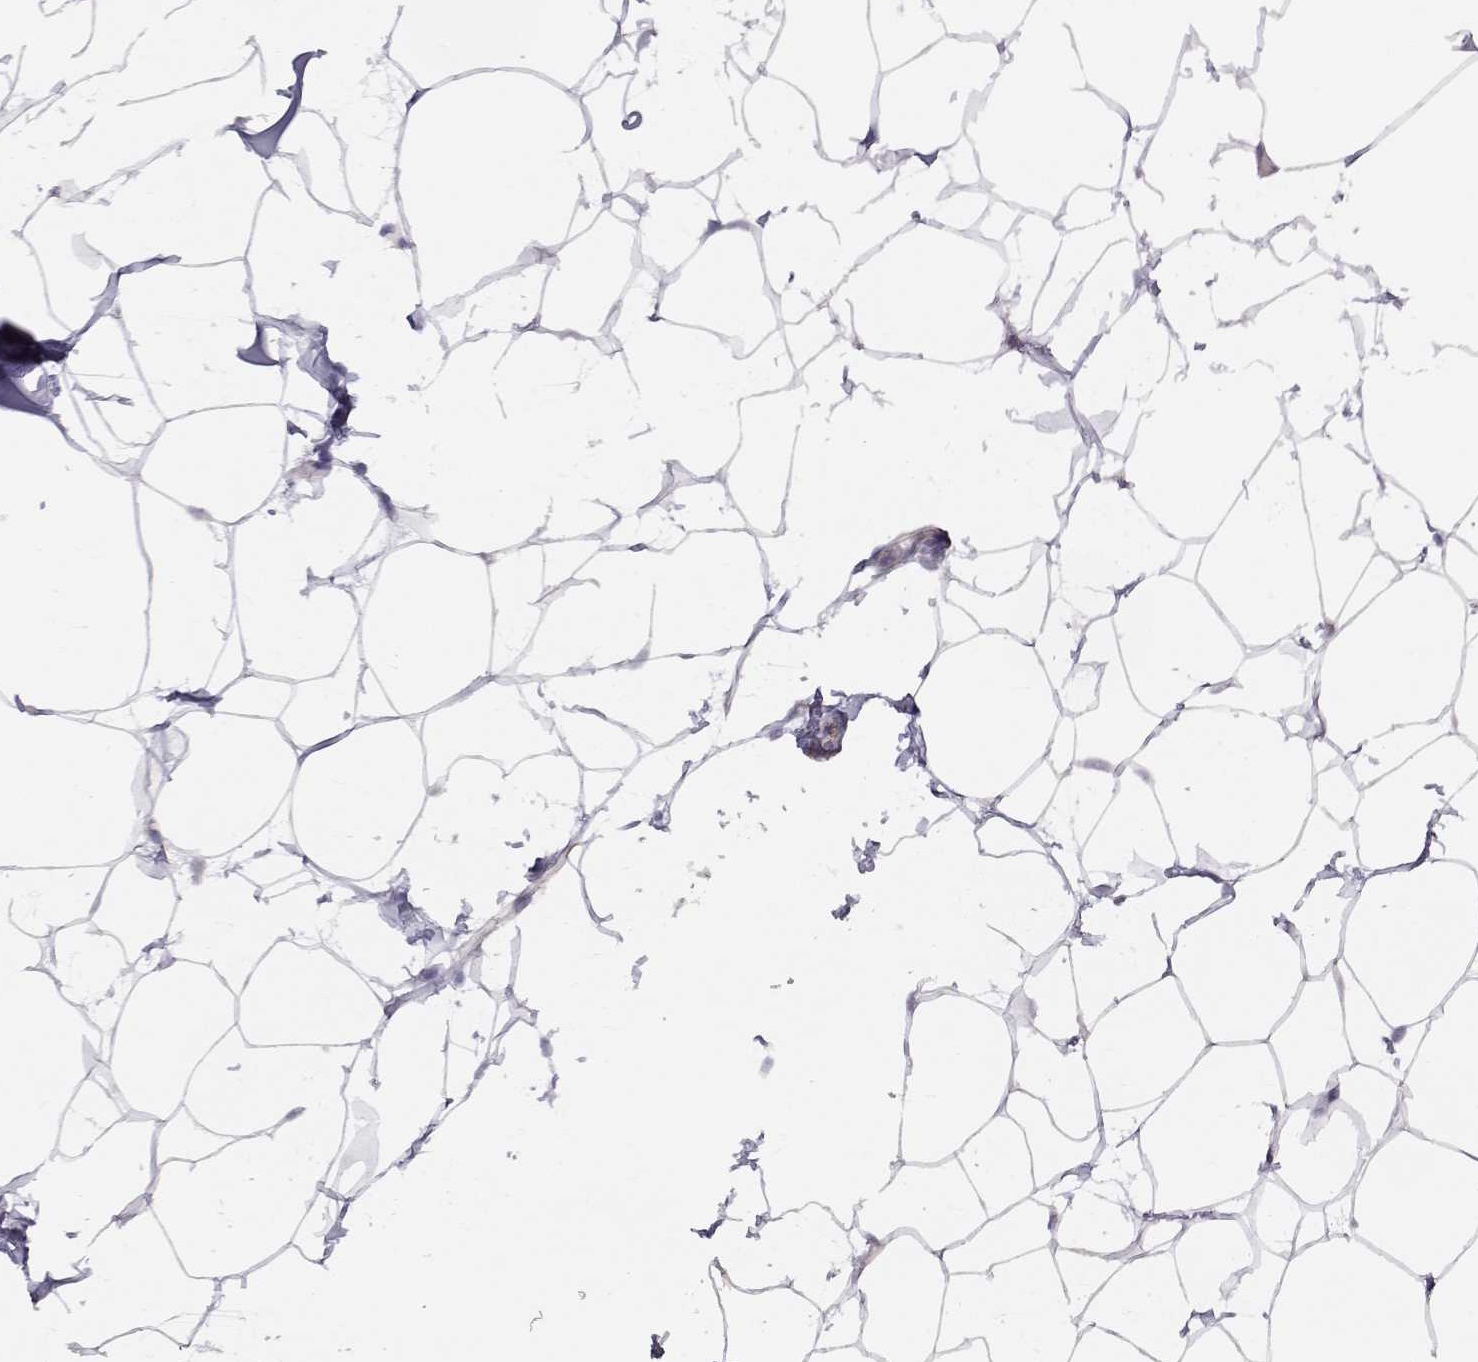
{"staining": {"intensity": "negative", "quantity": "none", "location": "none"}, "tissue": "breast", "cell_type": "Adipocytes", "image_type": "normal", "snomed": [{"axis": "morphology", "description": "Normal tissue, NOS"}, {"axis": "topography", "description": "Breast"}], "caption": "Adipocytes show no significant protein expression in normal breast. (DAB immunohistochemistry visualized using brightfield microscopy, high magnification).", "gene": "GARIN3", "patient": {"sex": "female", "age": 32}}